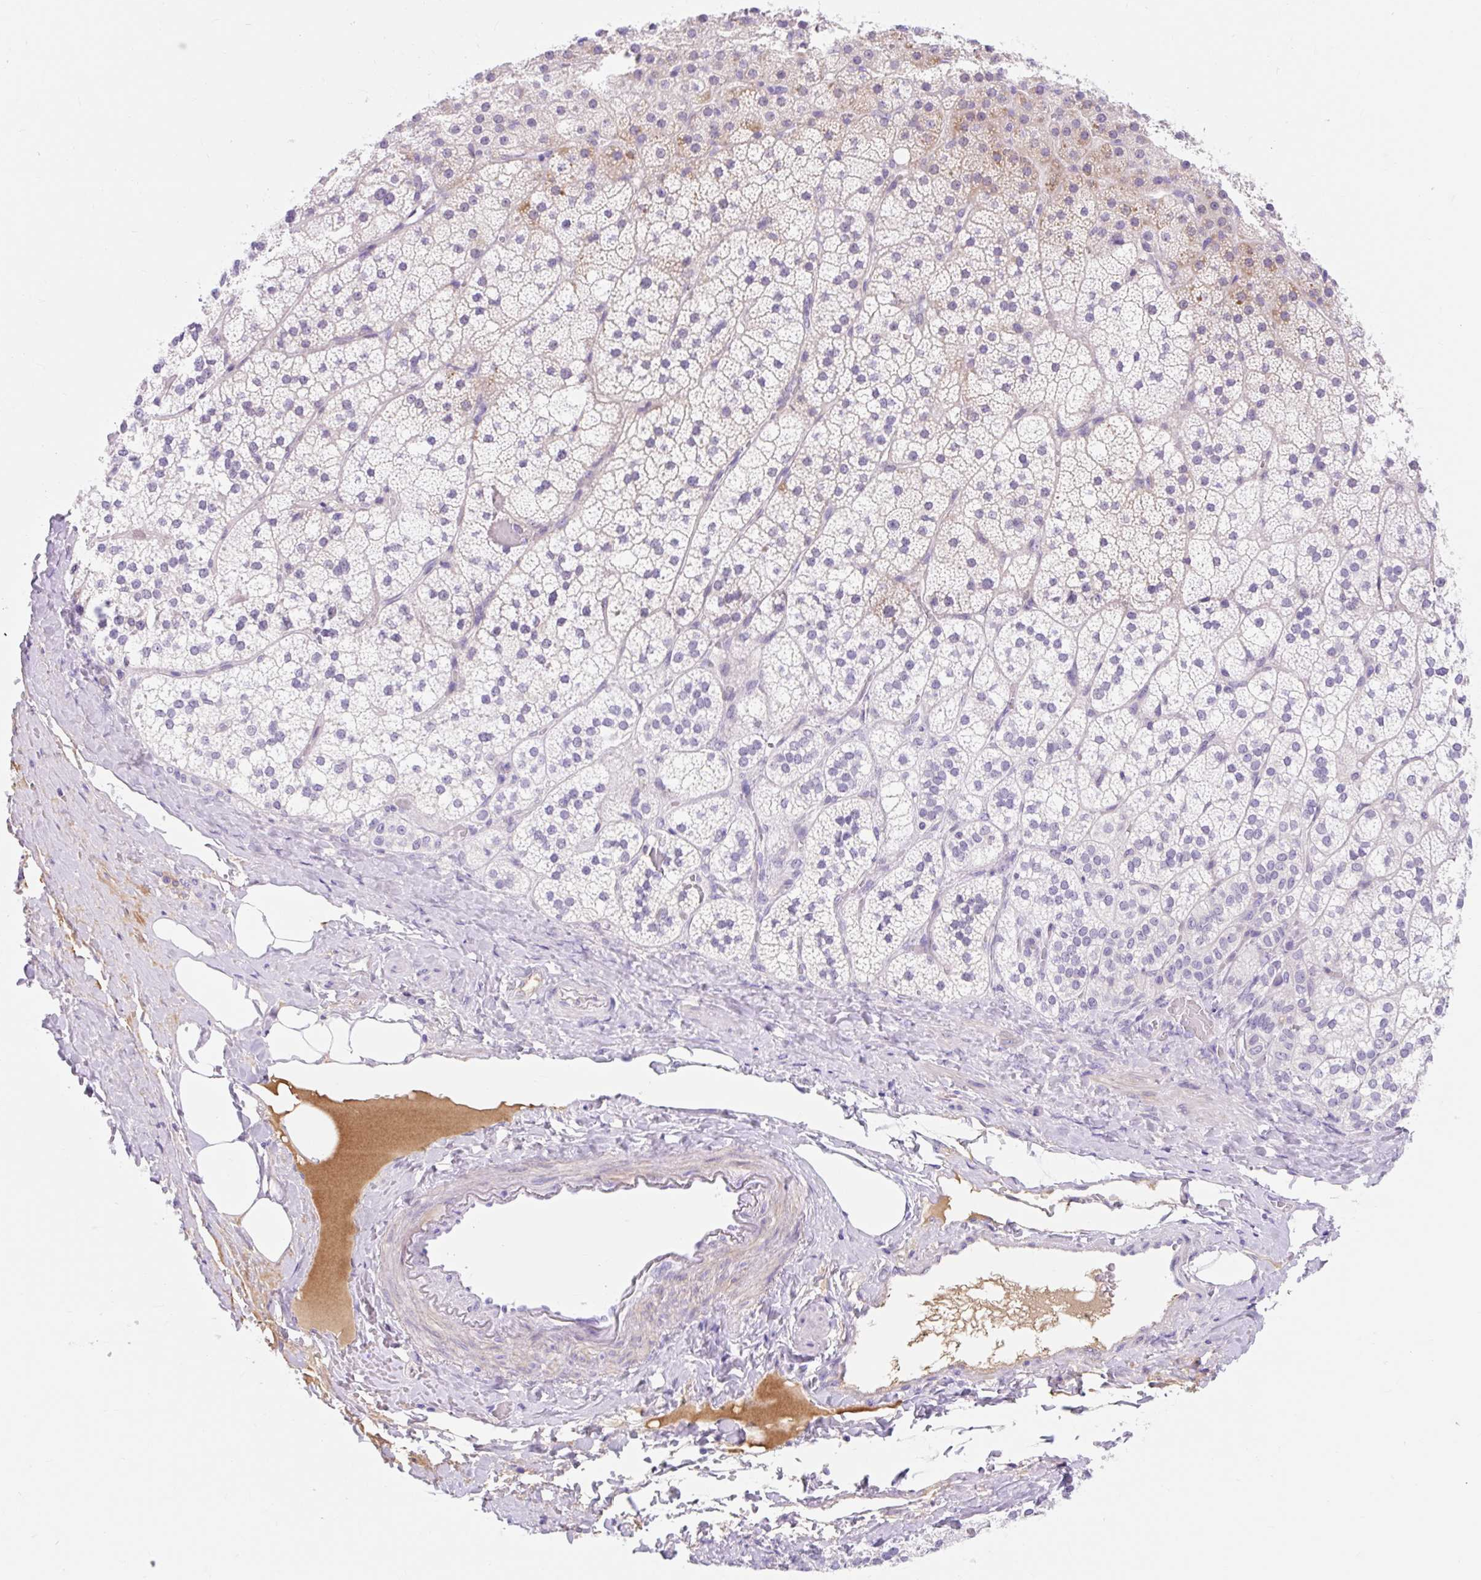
{"staining": {"intensity": "moderate", "quantity": "<25%", "location": "cytoplasmic/membranous"}, "tissue": "adrenal gland", "cell_type": "Glandular cells", "image_type": "normal", "snomed": [{"axis": "morphology", "description": "Normal tissue, NOS"}, {"axis": "topography", "description": "Adrenal gland"}], "caption": "Moderate cytoplasmic/membranous protein positivity is appreciated in approximately <25% of glandular cells in adrenal gland. (Brightfield microscopy of DAB IHC at high magnification).", "gene": "SLC28A1", "patient": {"sex": "male", "age": 53}}